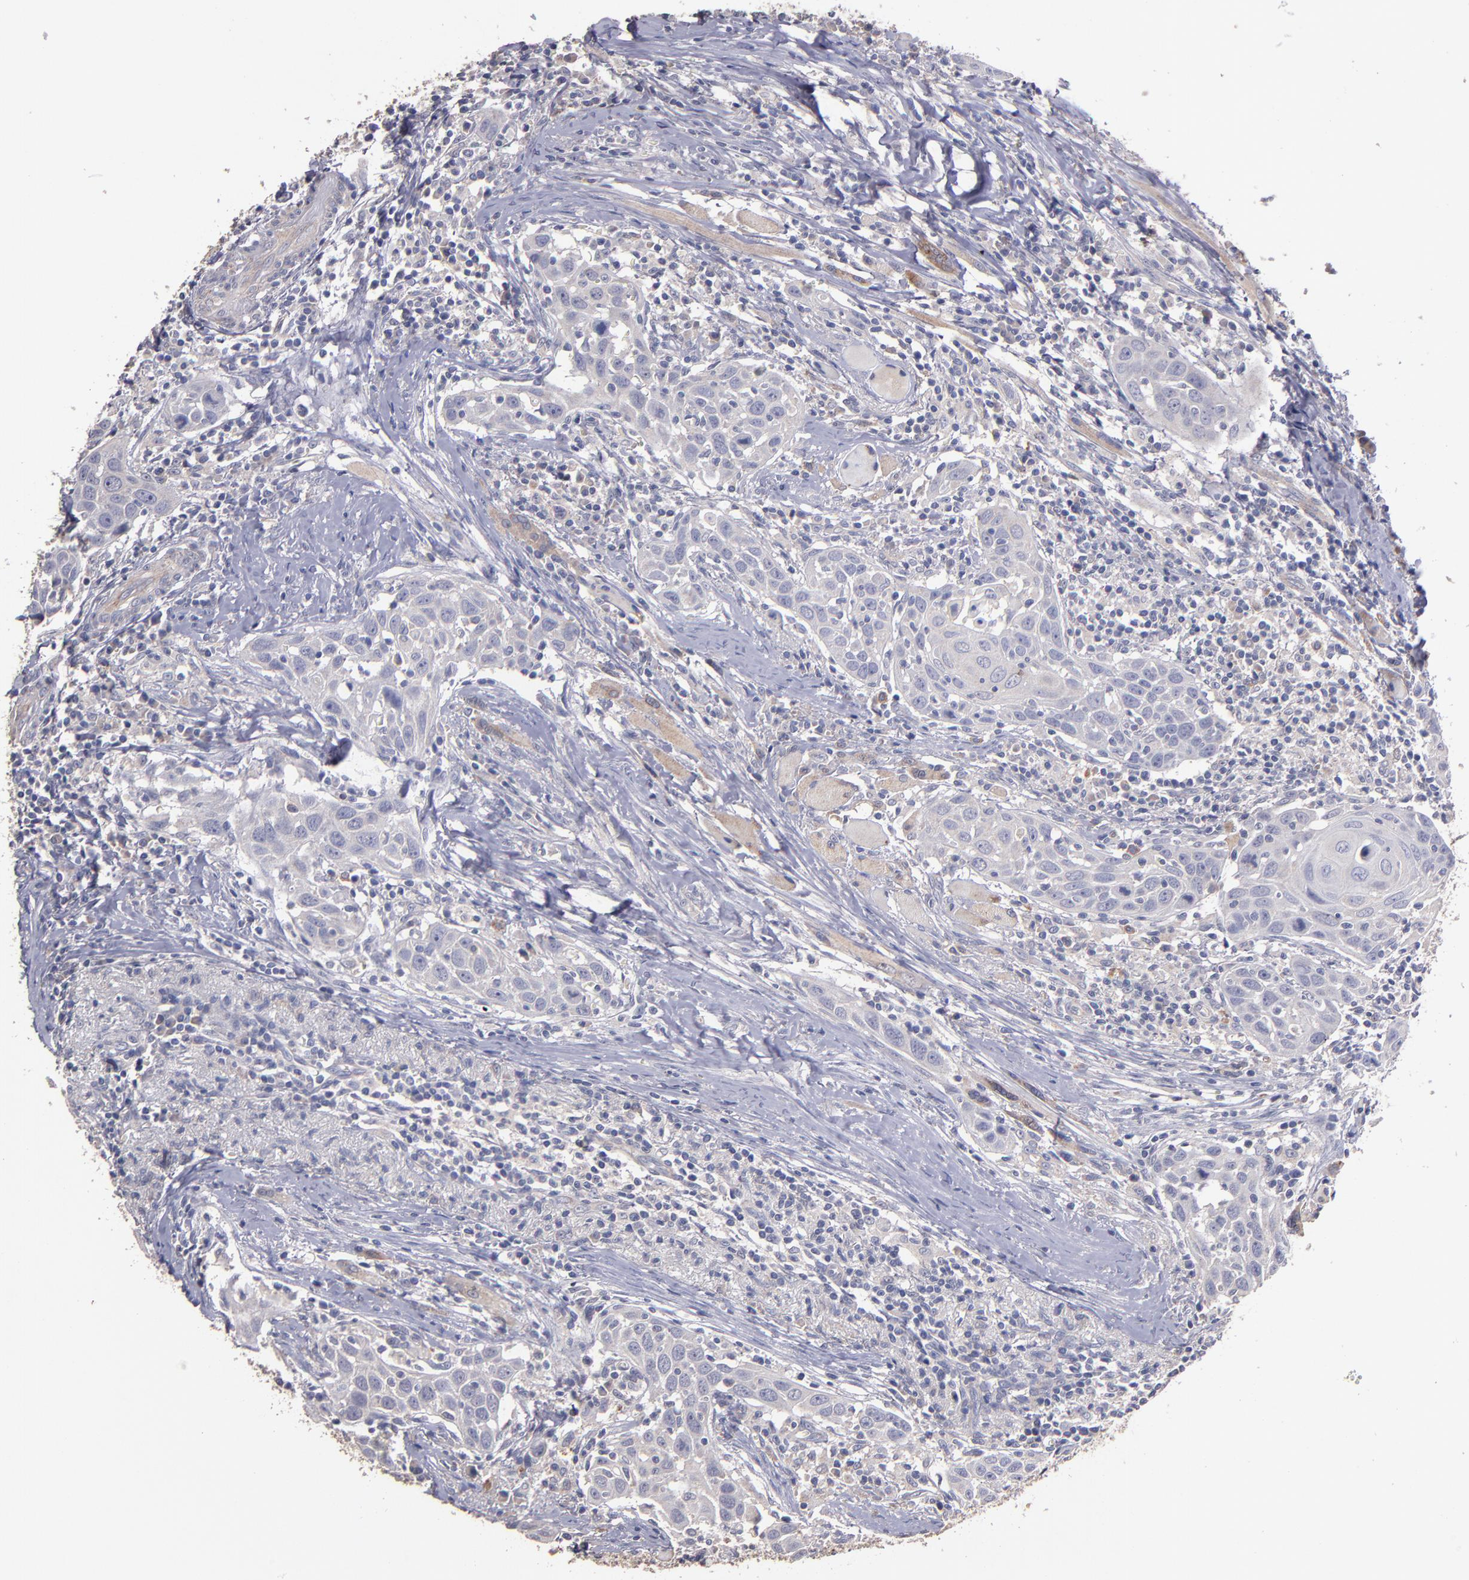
{"staining": {"intensity": "weak", "quantity": "<25%", "location": "cytoplasmic/membranous"}, "tissue": "head and neck cancer", "cell_type": "Tumor cells", "image_type": "cancer", "snomed": [{"axis": "morphology", "description": "Squamous cell carcinoma, NOS"}, {"axis": "topography", "description": "Oral tissue"}, {"axis": "topography", "description": "Head-Neck"}], "caption": "This is an immunohistochemistry (IHC) micrograph of squamous cell carcinoma (head and neck). There is no positivity in tumor cells.", "gene": "MAGEE1", "patient": {"sex": "female", "age": 50}}